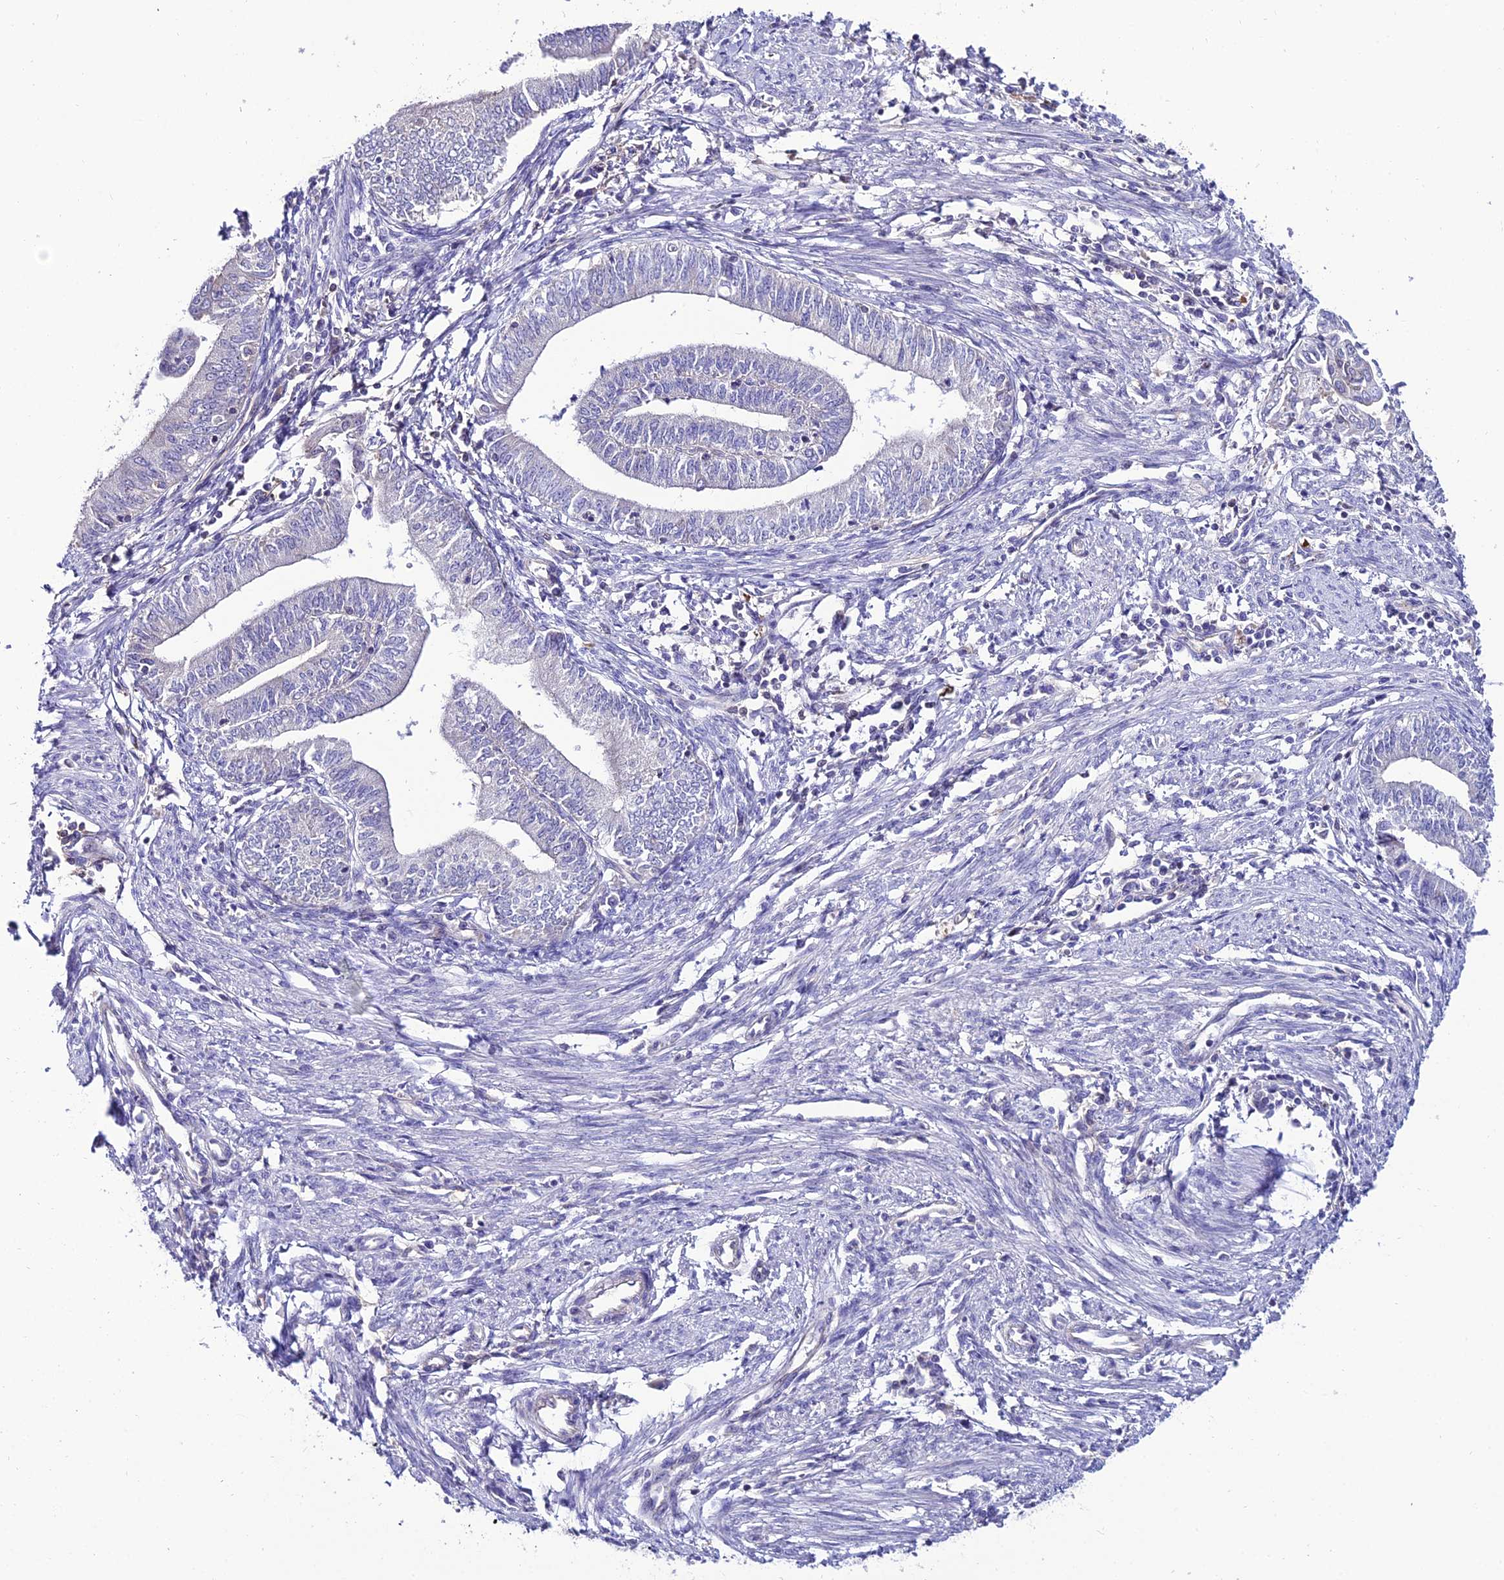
{"staining": {"intensity": "negative", "quantity": "none", "location": "none"}, "tissue": "endometrial cancer", "cell_type": "Tumor cells", "image_type": "cancer", "snomed": [{"axis": "morphology", "description": "Adenocarcinoma, NOS"}, {"axis": "topography", "description": "Endometrium"}], "caption": "Tumor cells are negative for brown protein staining in adenocarcinoma (endometrial). (DAB (3,3'-diaminobenzidine) immunohistochemistry (IHC) visualized using brightfield microscopy, high magnification).", "gene": "SHQ1", "patient": {"sex": "female", "age": 66}}